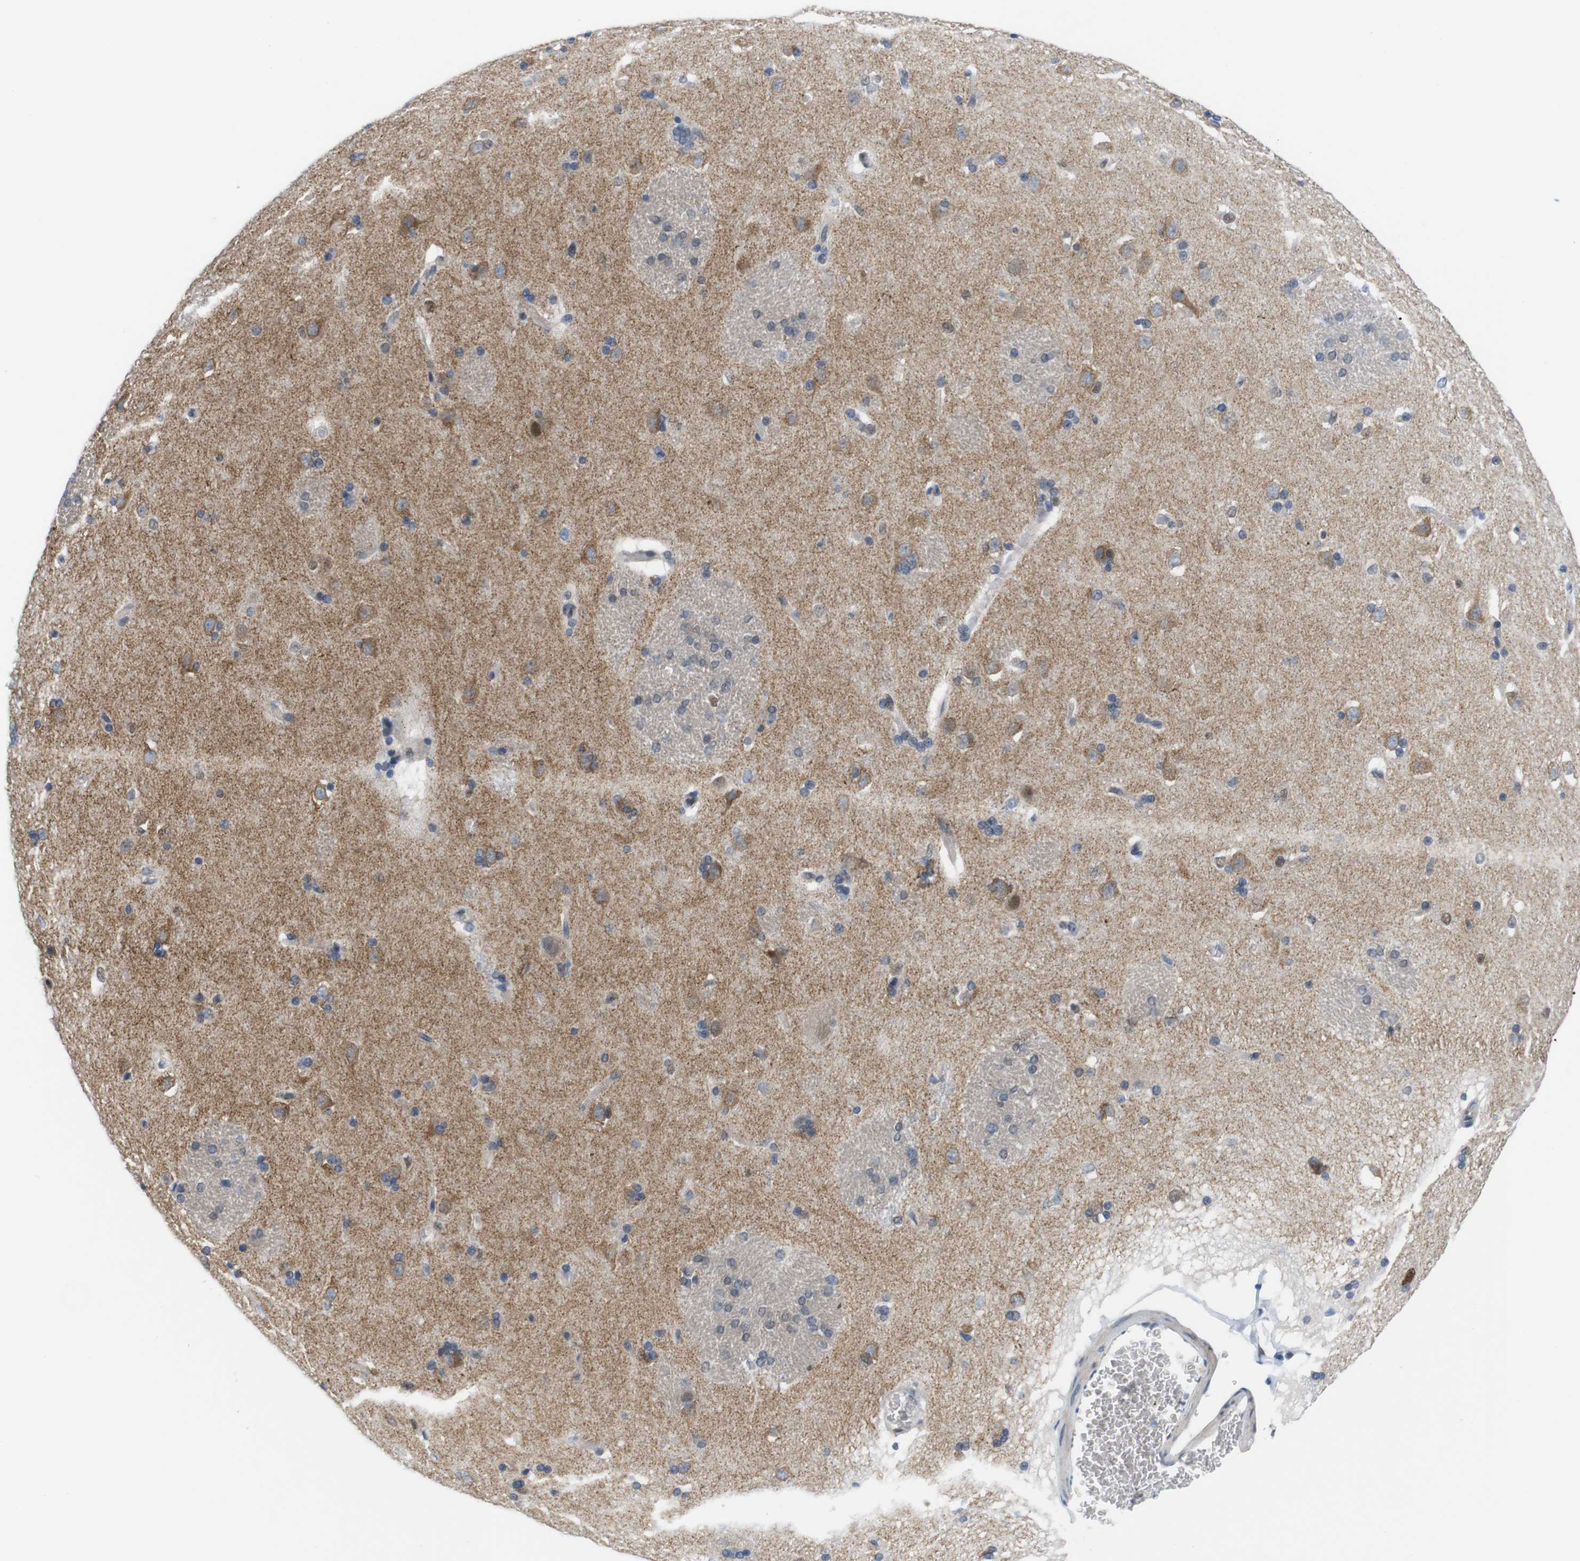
{"staining": {"intensity": "moderate", "quantity": "<25%", "location": "nuclear"}, "tissue": "caudate", "cell_type": "Glial cells", "image_type": "normal", "snomed": [{"axis": "morphology", "description": "Normal tissue, NOS"}, {"axis": "topography", "description": "Lateral ventricle wall"}], "caption": "This micrograph exhibits immunohistochemistry staining of benign human caudate, with low moderate nuclear expression in approximately <25% of glial cells.", "gene": "PSME3", "patient": {"sex": "female", "age": 19}}